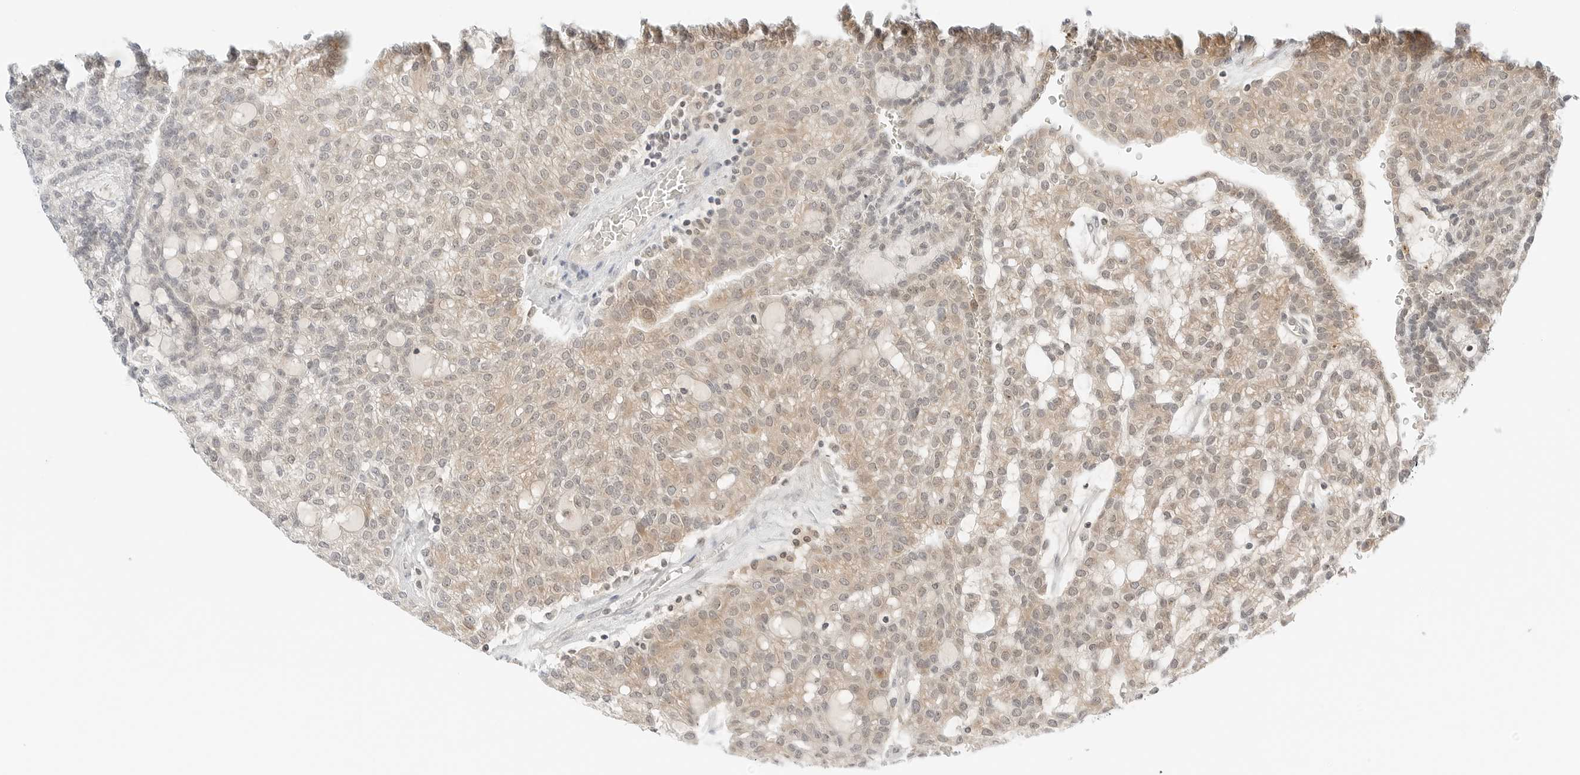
{"staining": {"intensity": "weak", "quantity": "25%-75%", "location": "cytoplasmic/membranous"}, "tissue": "renal cancer", "cell_type": "Tumor cells", "image_type": "cancer", "snomed": [{"axis": "morphology", "description": "Adenocarcinoma, NOS"}, {"axis": "topography", "description": "Kidney"}], "caption": "Protein analysis of renal cancer tissue displays weak cytoplasmic/membranous expression in about 25%-75% of tumor cells.", "gene": "IQCC", "patient": {"sex": "male", "age": 63}}